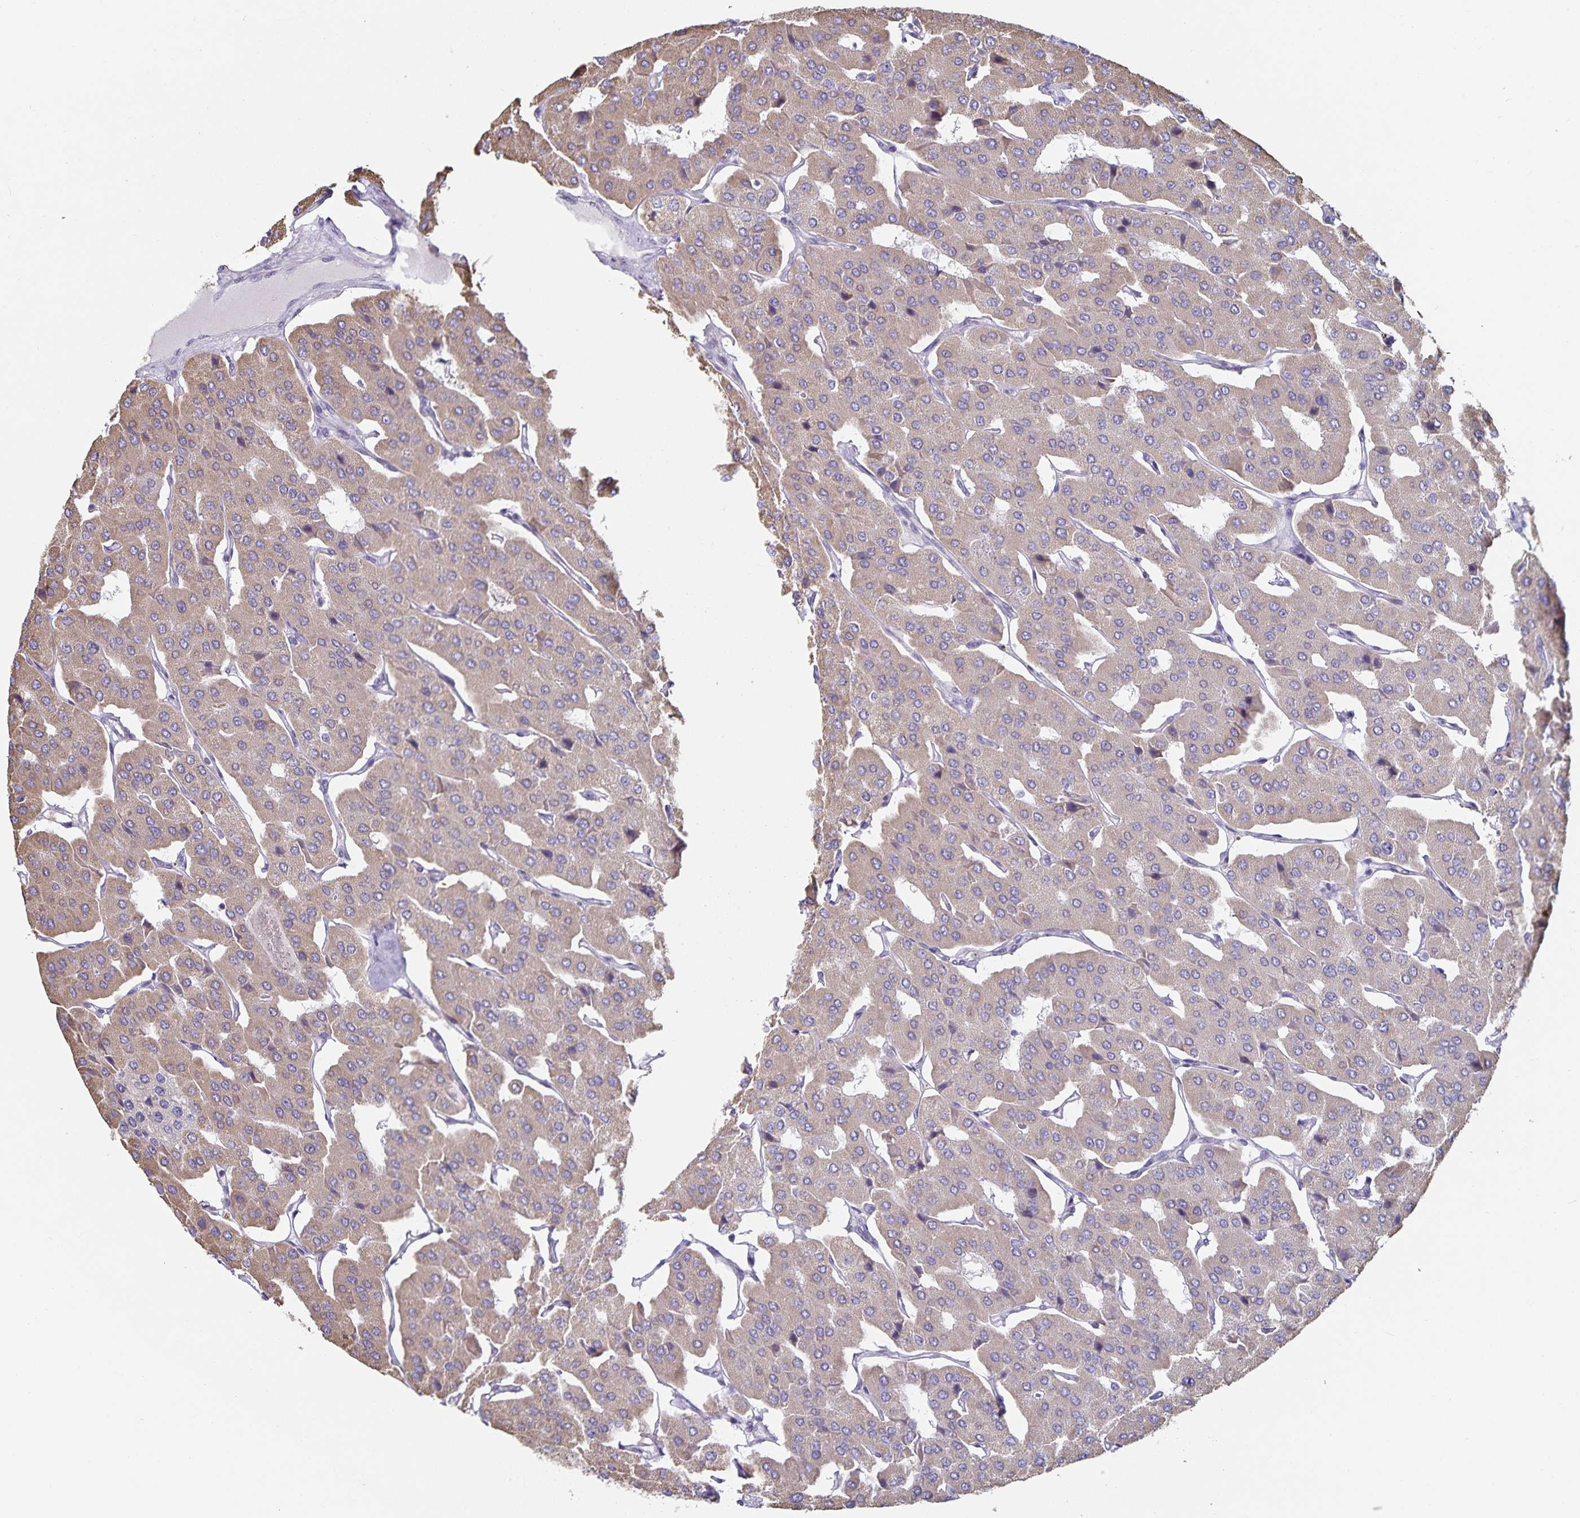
{"staining": {"intensity": "weak", "quantity": ">75%", "location": "cytoplasmic/membranous"}, "tissue": "parathyroid gland", "cell_type": "Glandular cells", "image_type": "normal", "snomed": [{"axis": "morphology", "description": "Normal tissue, NOS"}, {"axis": "morphology", "description": "Adenoma, NOS"}, {"axis": "topography", "description": "Parathyroid gland"}], "caption": "DAB immunohistochemical staining of unremarkable human parathyroid gland exhibits weak cytoplasmic/membranous protein expression in approximately >75% of glandular cells.", "gene": "DNAH9", "patient": {"sex": "female", "age": 86}}